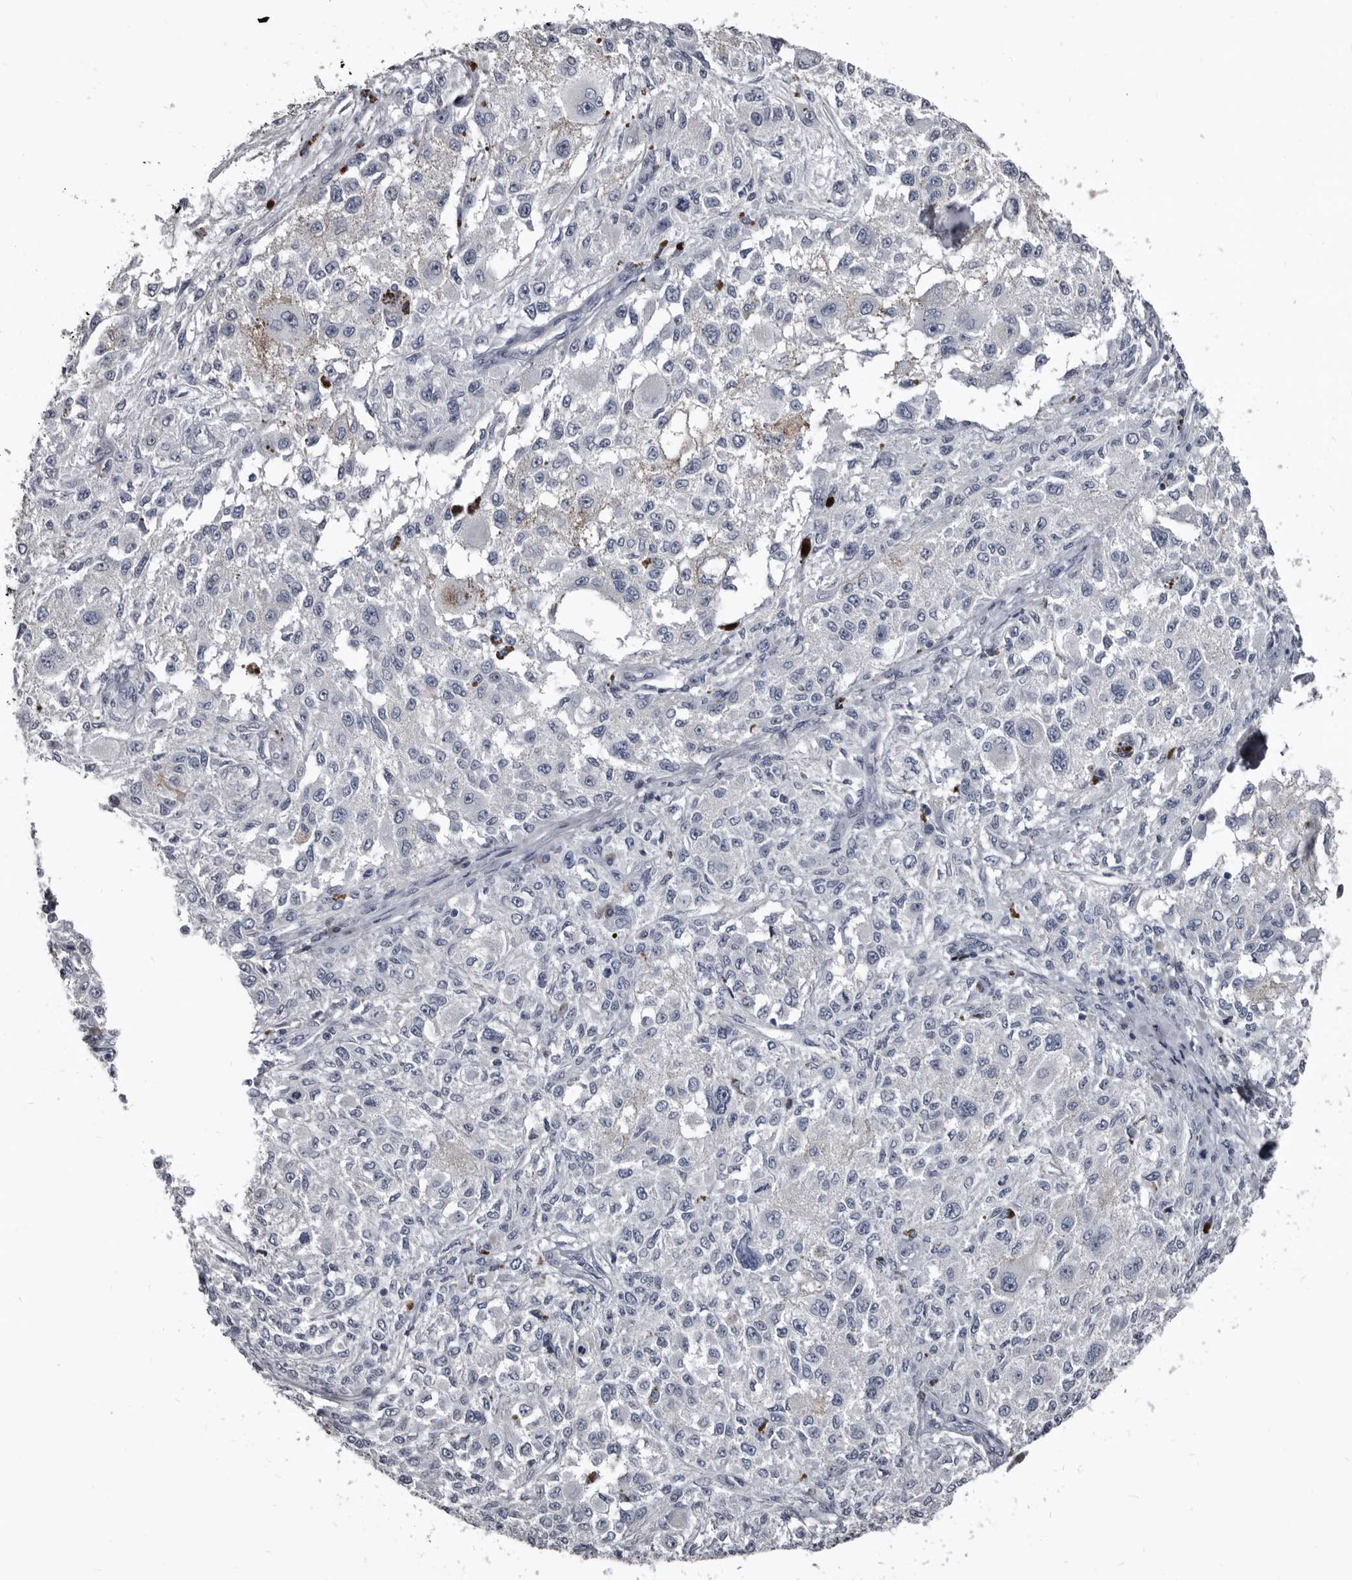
{"staining": {"intensity": "weak", "quantity": "<25%", "location": "cytoplasmic/membranous"}, "tissue": "melanoma", "cell_type": "Tumor cells", "image_type": "cancer", "snomed": [{"axis": "morphology", "description": "Necrosis, NOS"}, {"axis": "morphology", "description": "Malignant melanoma, NOS"}, {"axis": "topography", "description": "Skin"}], "caption": "There is no significant positivity in tumor cells of malignant melanoma.", "gene": "GREB1", "patient": {"sex": "female", "age": 87}}